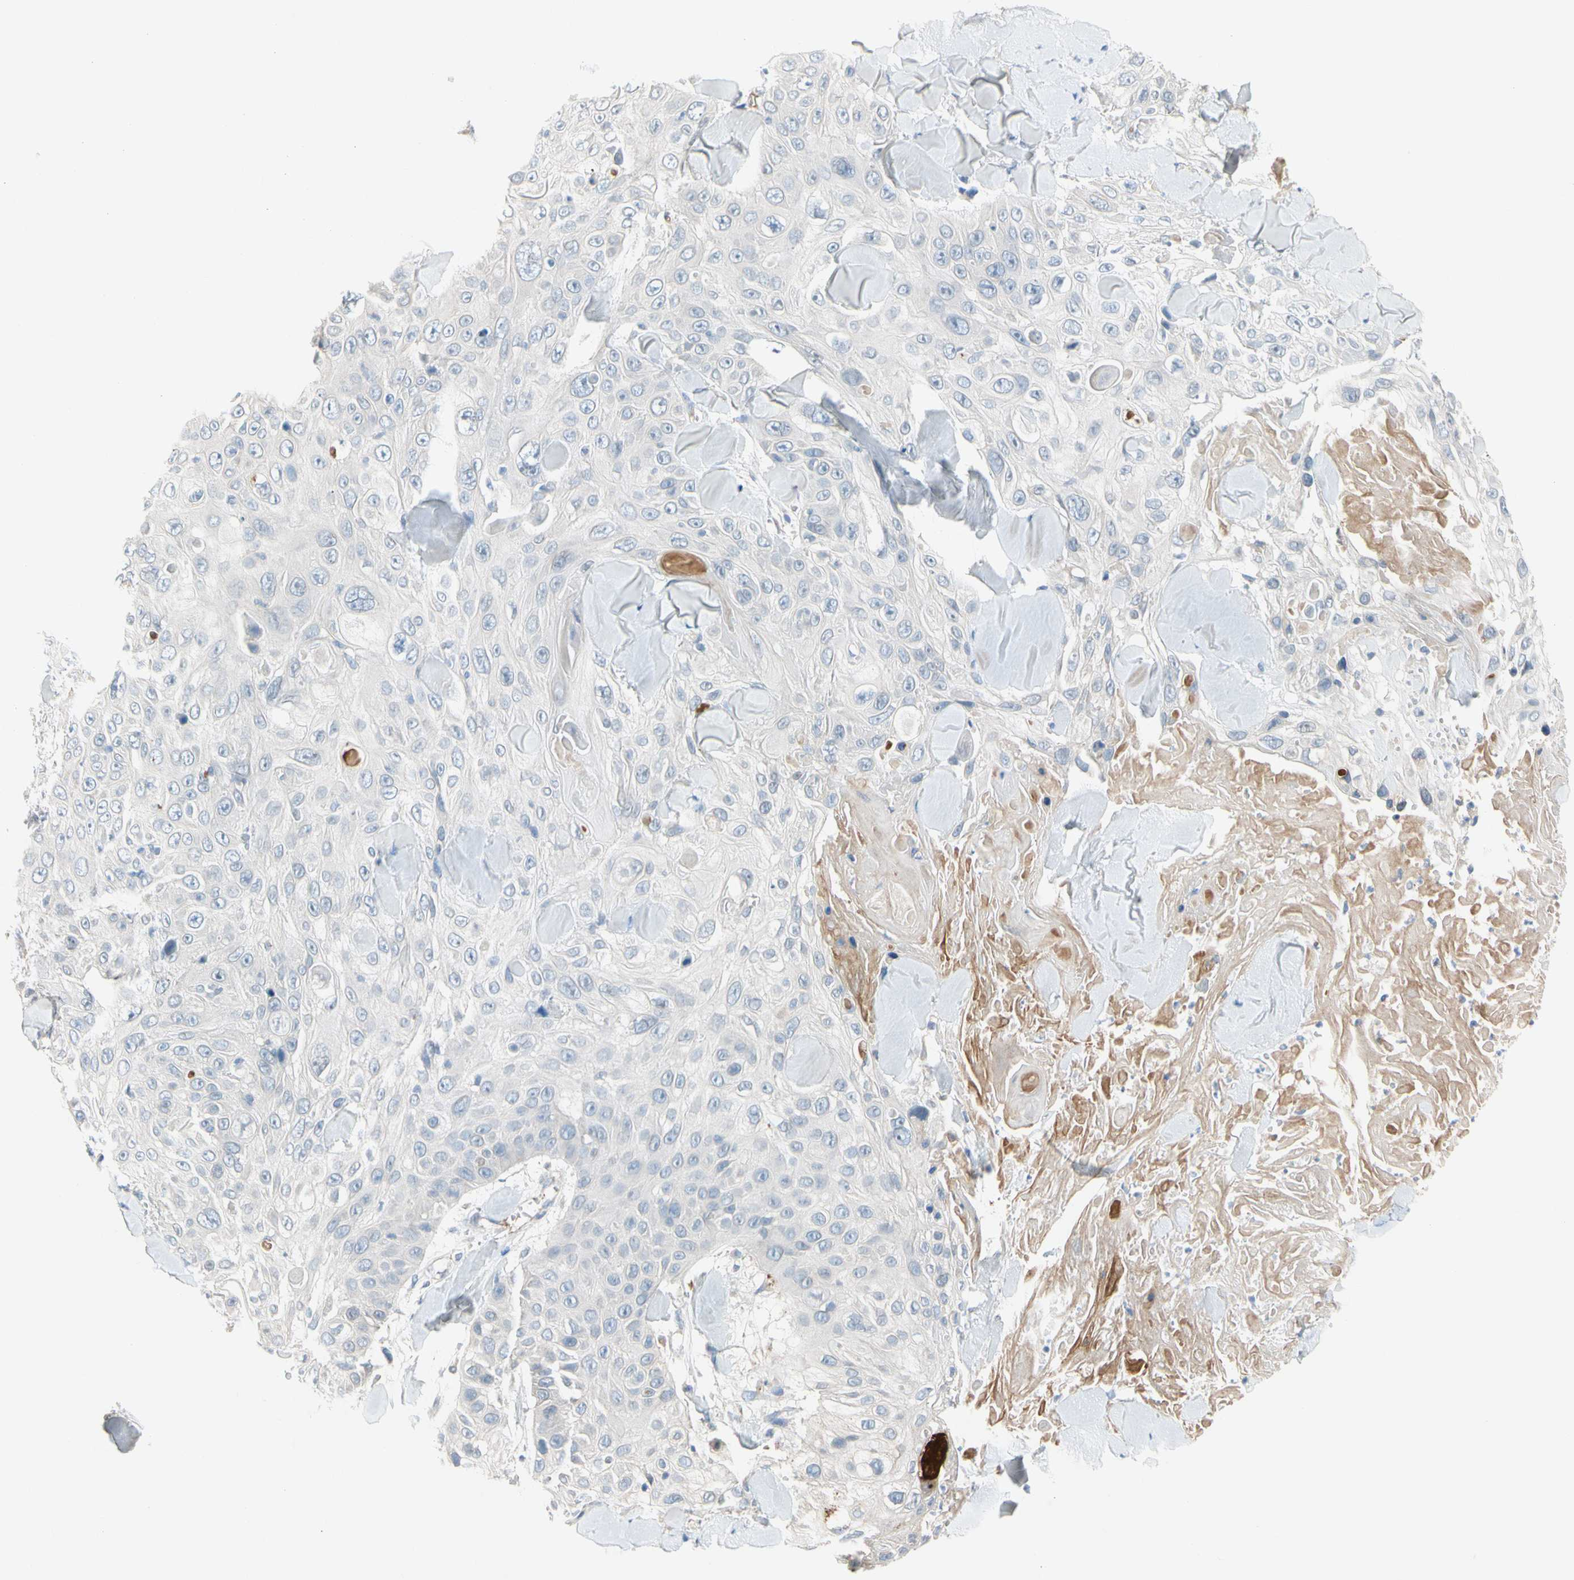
{"staining": {"intensity": "negative", "quantity": "none", "location": "none"}, "tissue": "skin cancer", "cell_type": "Tumor cells", "image_type": "cancer", "snomed": [{"axis": "morphology", "description": "Squamous cell carcinoma, NOS"}, {"axis": "topography", "description": "Skin"}], "caption": "An immunohistochemistry micrograph of skin cancer (squamous cell carcinoma) is shown. There is no staining in tumor cells of skin cancer (squamous cell carcinoma). (DAB (3,3'-diaminobenzidine) immunohistochemistry visualized using brightfield microscopy, high magnification).", "gene": "CNDP1", "patient": {"sex": "male", "age": 86}}